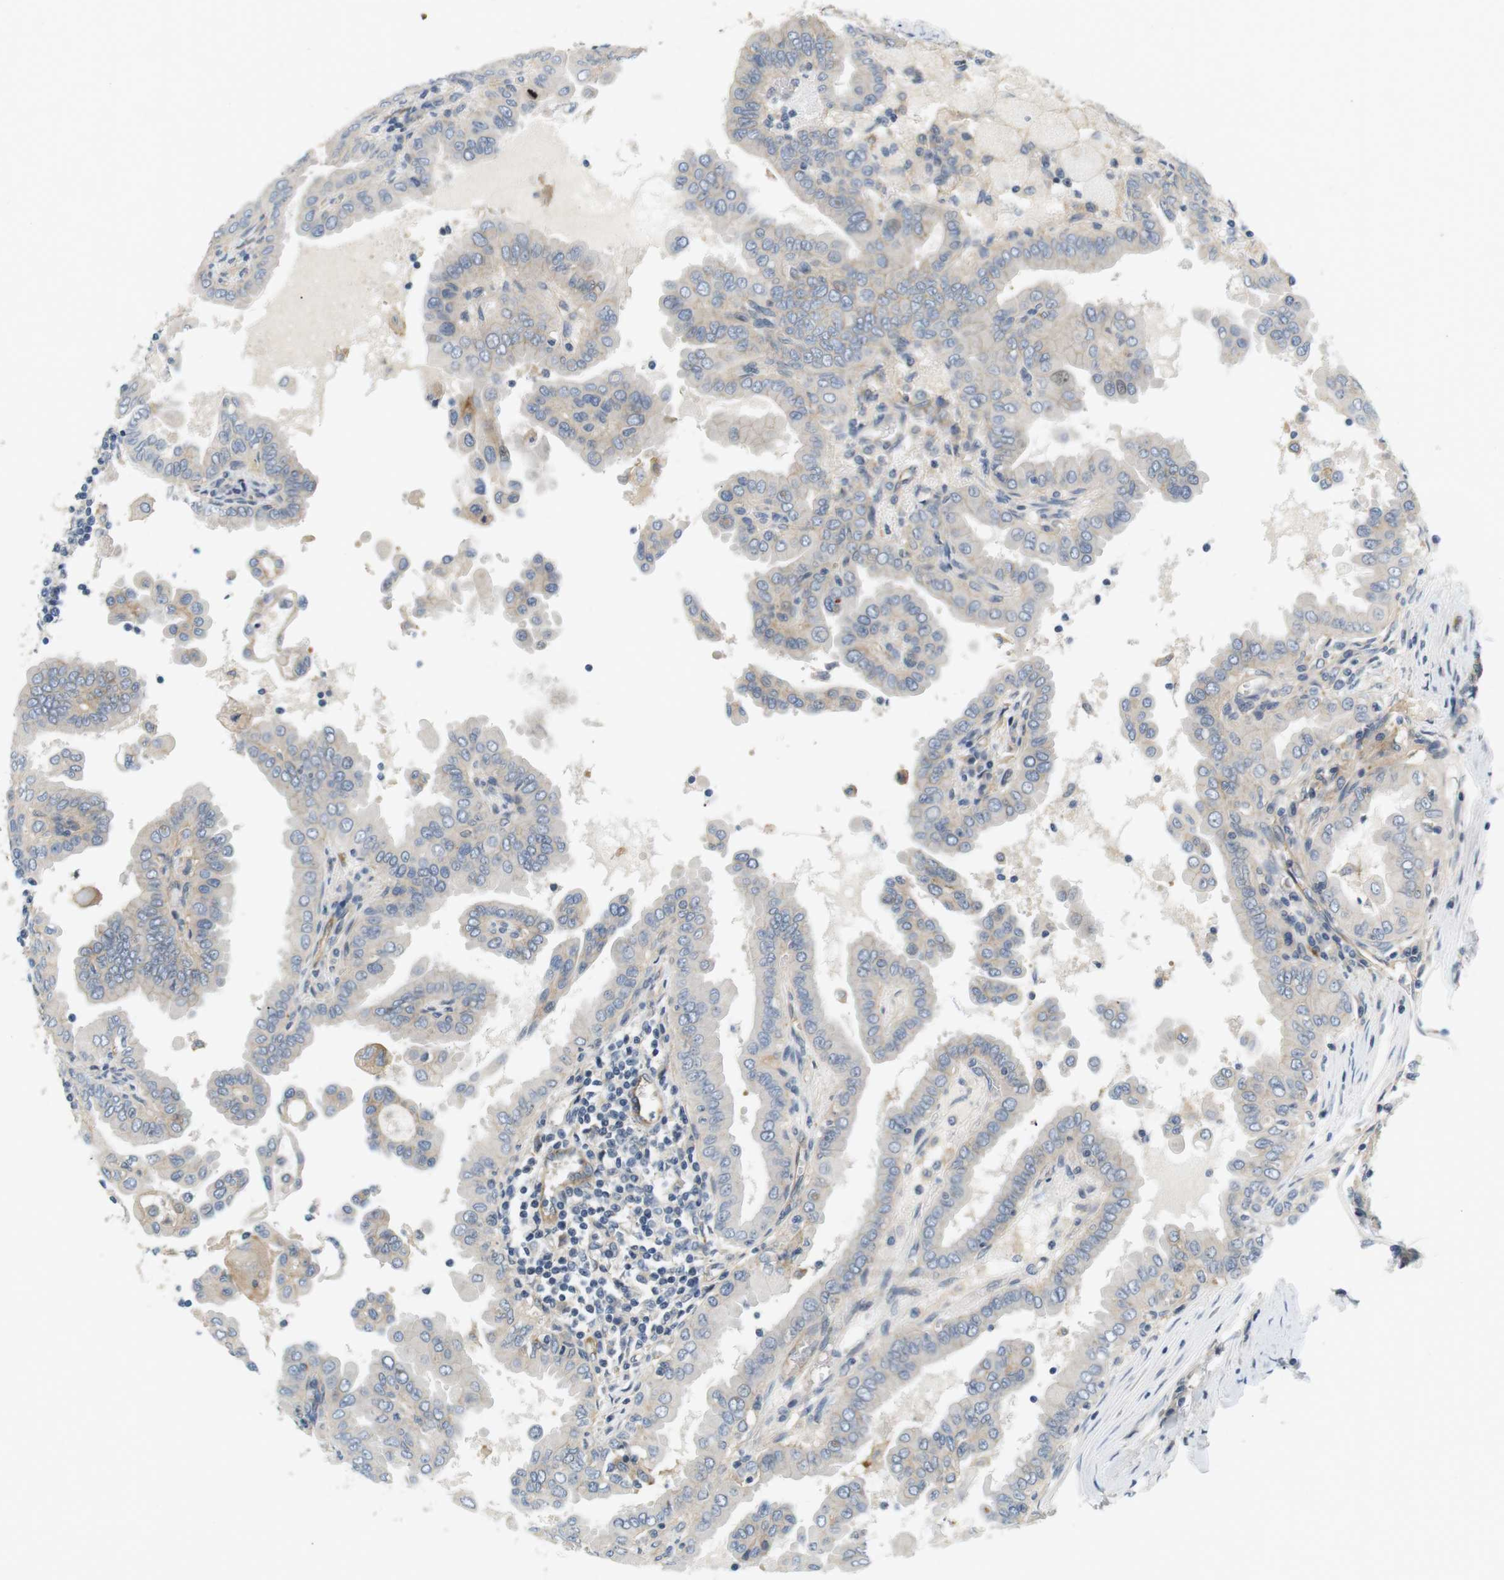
{"staining": {"intensity": "negative", "quantity": "none", "location": "none"}, "tissue": "thyroid cancer", "cell_type": "Tumor cells", "image_type": "cancer", "snomed": [{"axis": "morphology", "description": "Papillary adenocarcinoma, NOS"}, {"axis": "topography", "description": "Thyroid gland"}], "caption": "Tumor cells are negative for protein expression in human thyroid cancer.", "gene": "SLC30A1", "patient": {"sex": "male", "age": 33}}